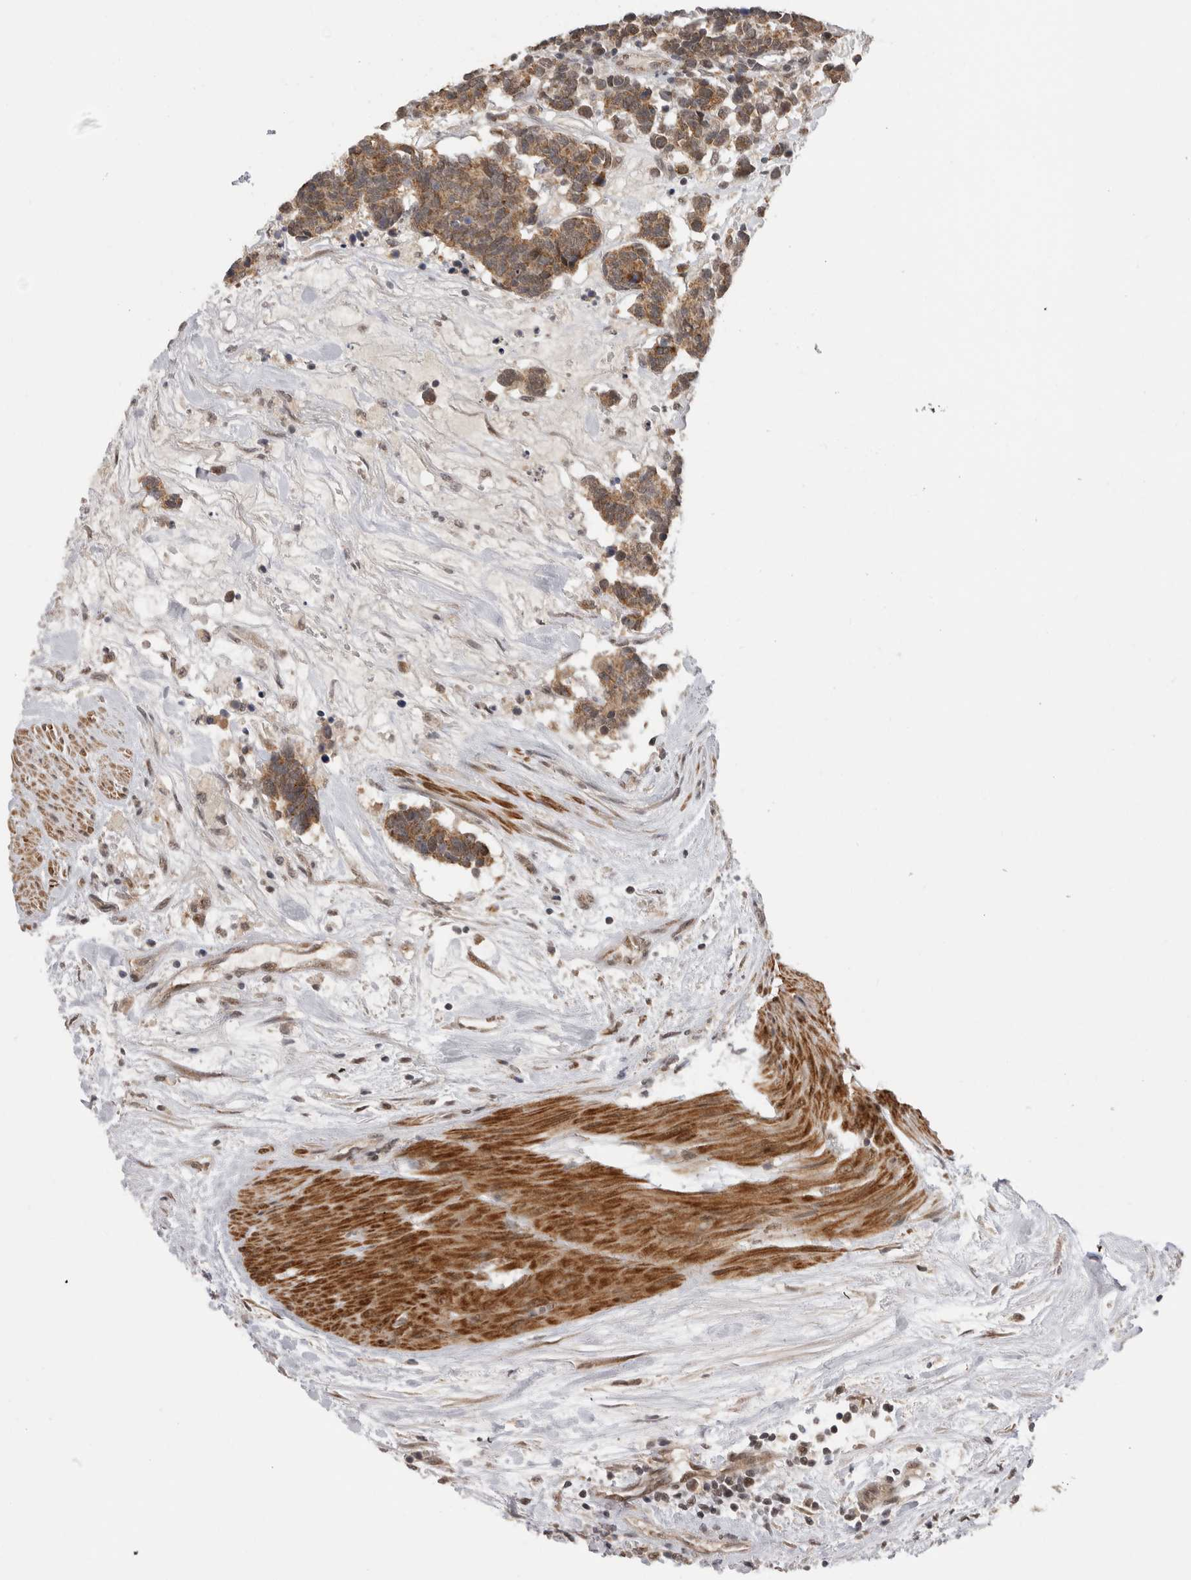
{"staining": {"intensity": "moderate", "quantity": ">75%", "location": "cytoplasmic/membranous"}, "tissue": "carcinoid", "cell_type": "Tumor cells", "image_type": "cancer", "snomed": [{"axis": "morphology", "description": "Carcinoma, NOS"}, {"axis": "morphology", "description": "Carcinoid, malignant, NOS"}, {"axis": "topography", "description": "Urinary bladder"}], "caption": "Human carcinoma stained with a protein marker demonstrates moderate staining in tumor cells.", "gene": "TMEM65", "patient": {"sex": "male", "age": 57}}